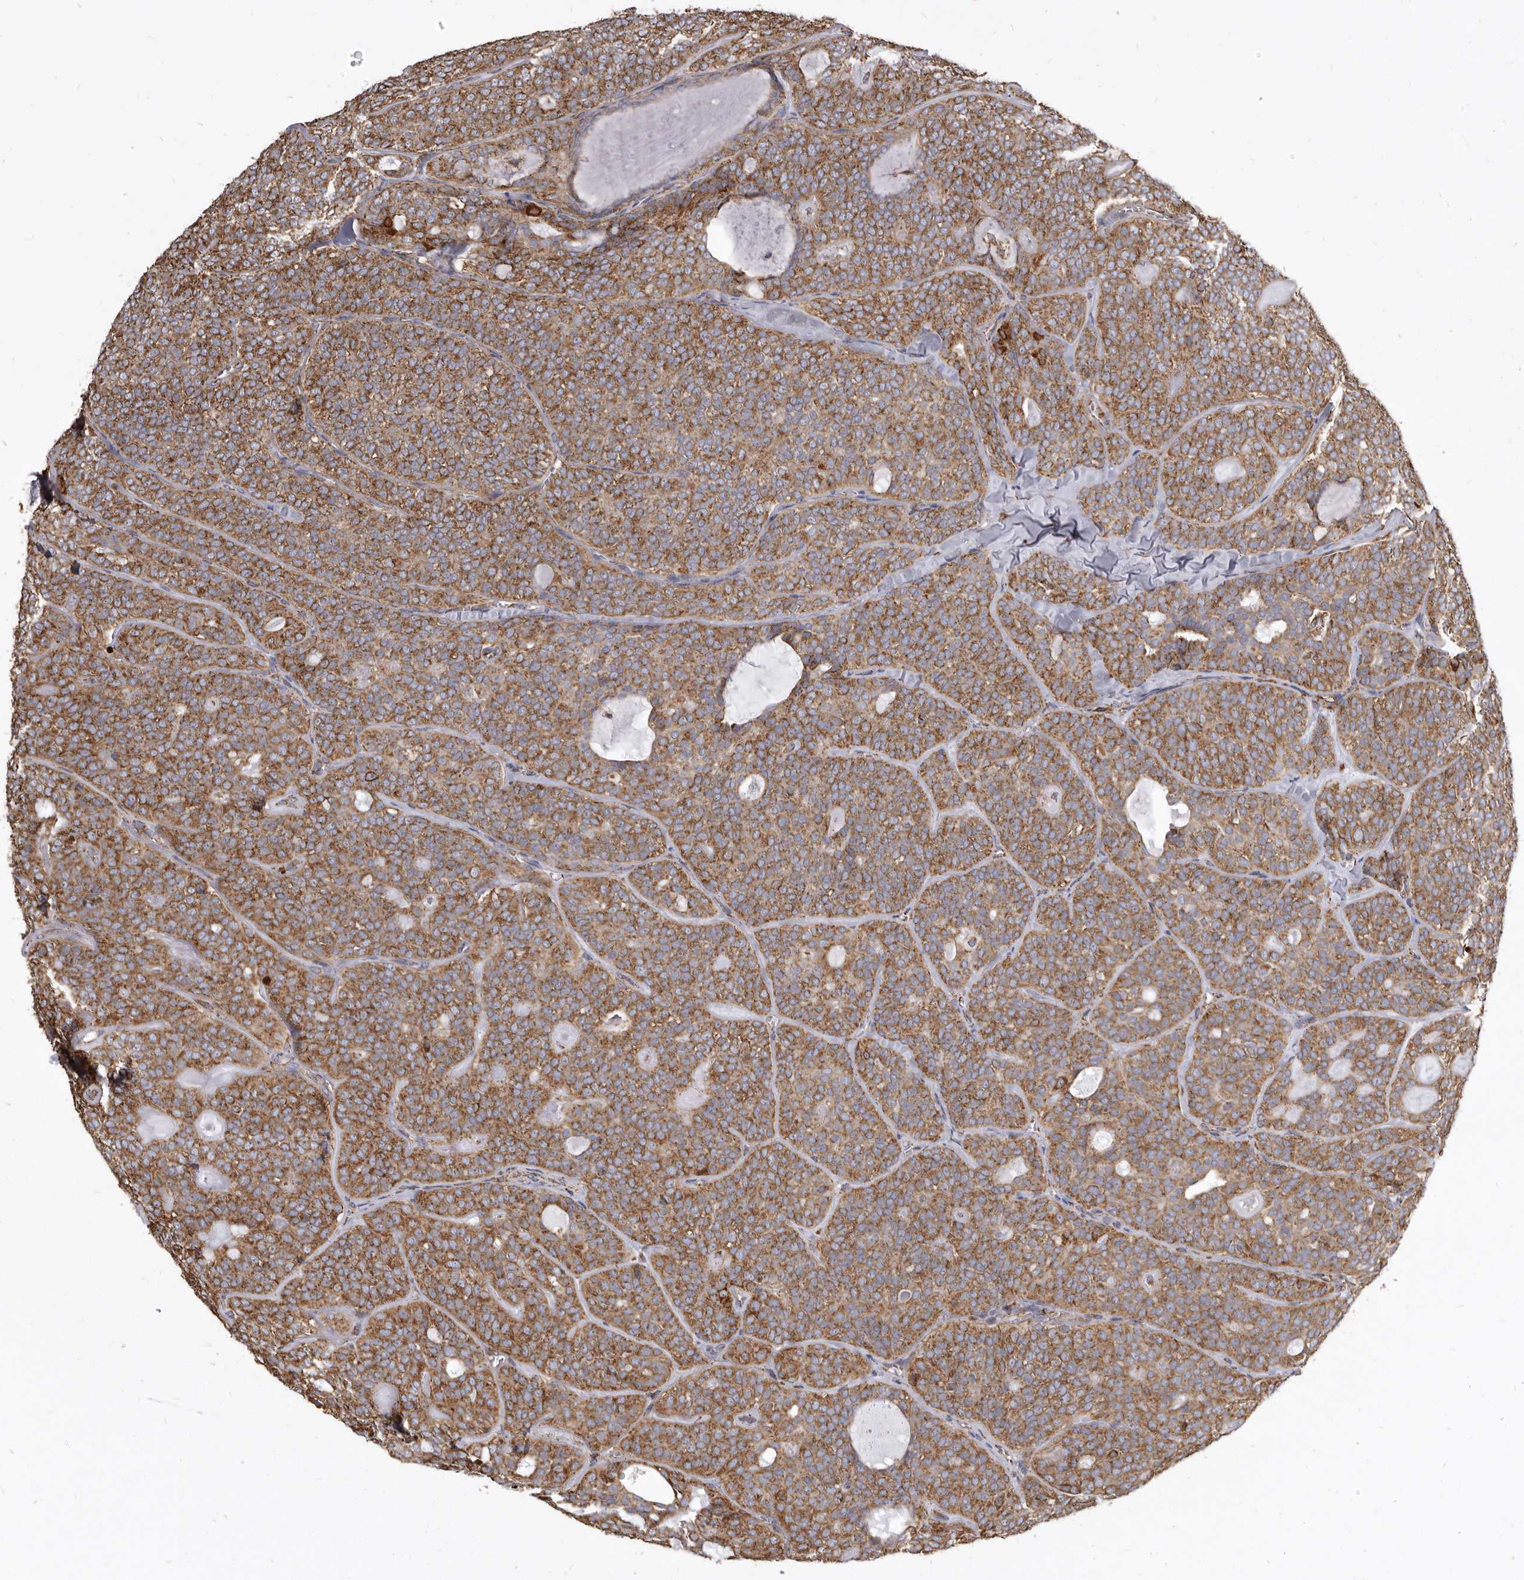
{"staining": {"intensity": "moderate", "quantity": ">75%", "location": "cytoplasmic/membranous"}, "tissue": "head and neck cancer", "cell_type": "Tumor cells", "image_type": "cancer", "snomed": [{"axis": "morphology", "description": "Adenocarcinoma, NOS"}, {"axis": "topography", "description": "Head-Neck"}], "caption": "A medium amount of moderate cytoplasmic/membranous expression is identified in approximately >75% of tumor cells in head and neck adenocarcinoma tissue.", "gene": "CDK5RAP3", "patient": {"sex": "male", "age": 66}}